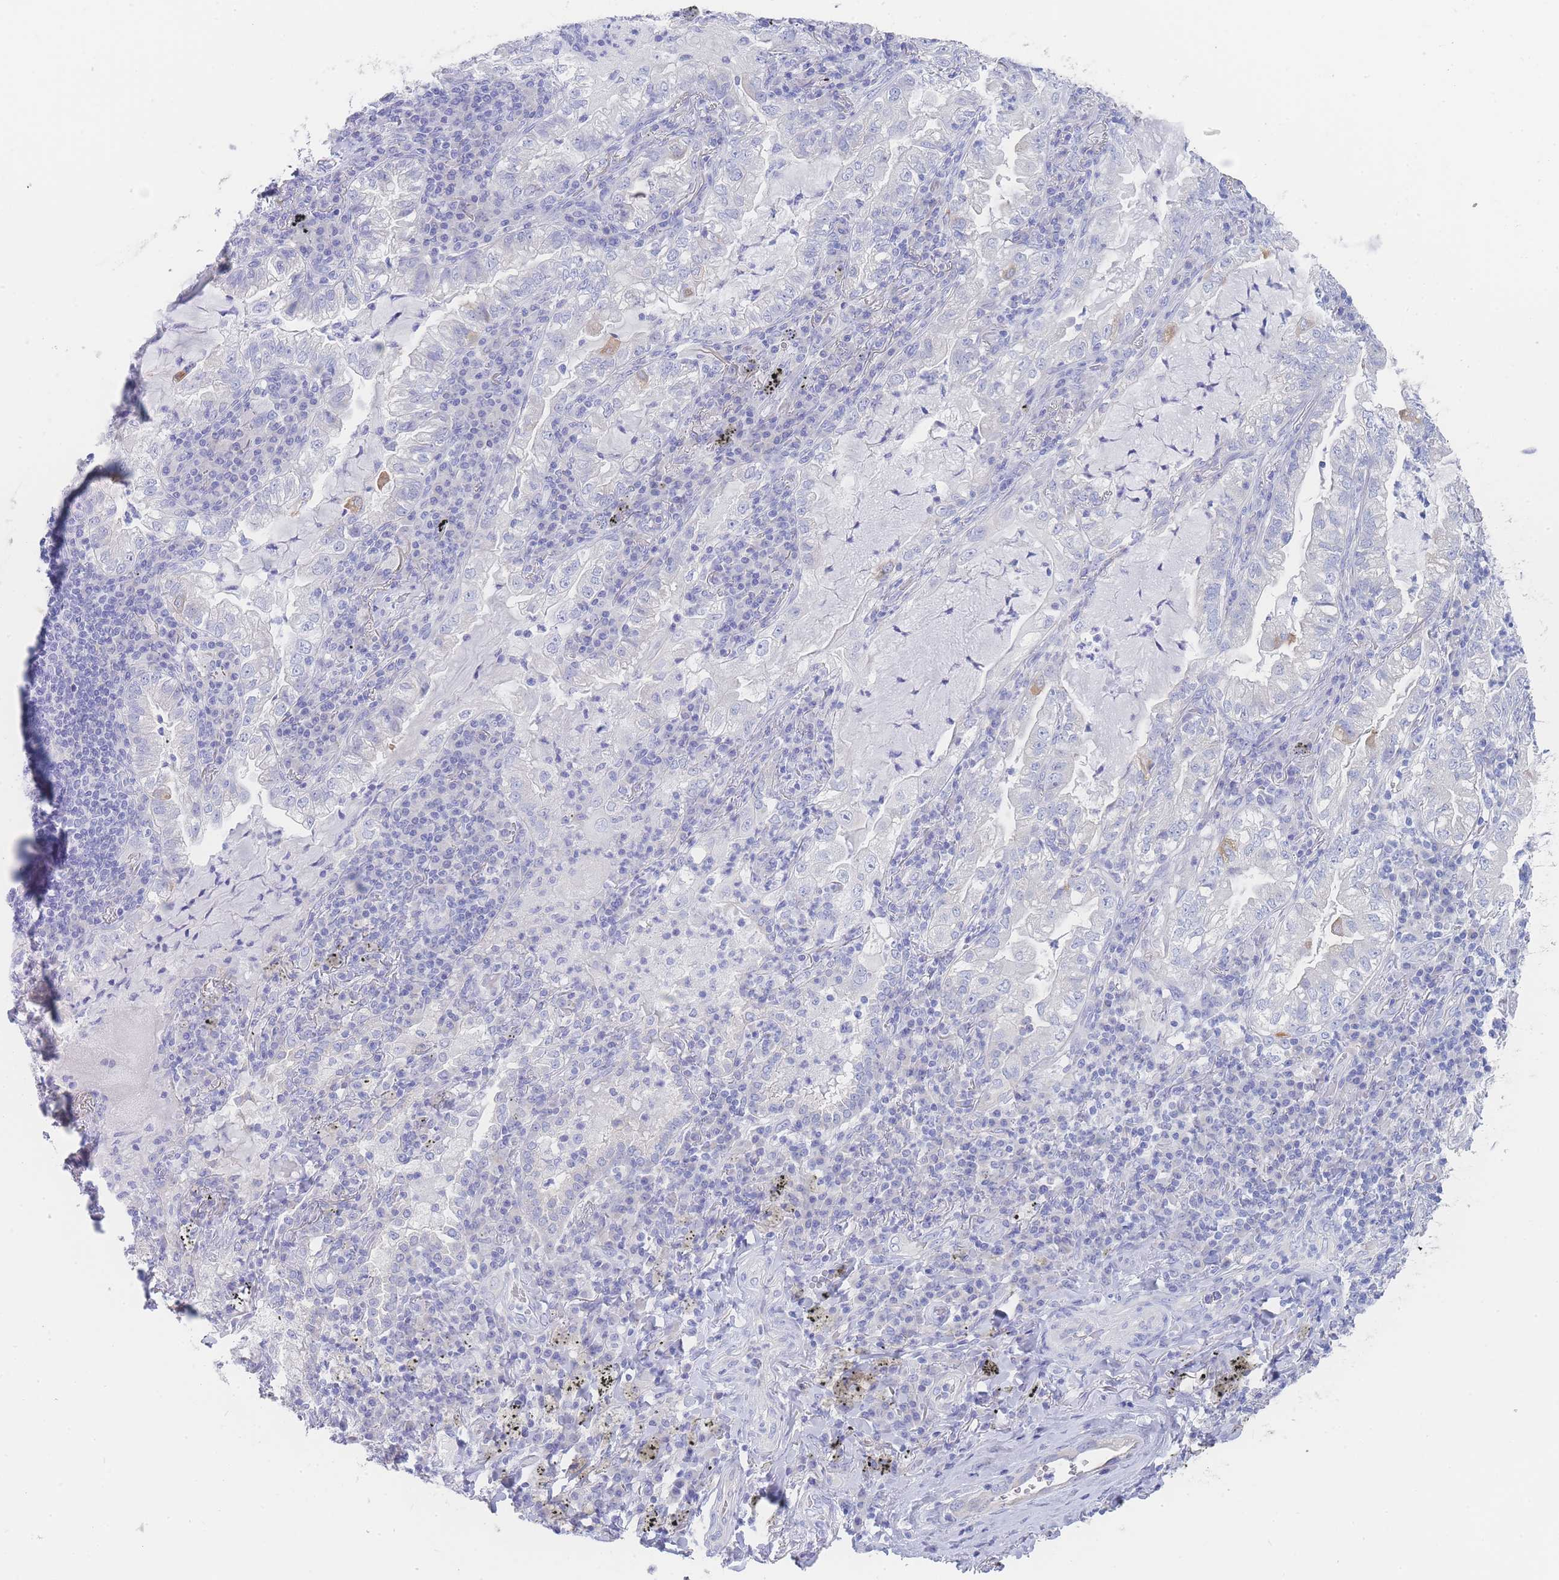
{"staining": {"intensity": "negative", "quantity": "none", "location": "none"}, "tissue": "lung cancer", "cell_type": "Tumor cells", "image_type": "cancer", "snomed": [{"axis": "morphology", "description": "Adenocarcinoma, NOS"}, {"axis": "topography", "description": "Lung"}], "caption": "Human lung cancer stained for a protein using immunohistochemistry (IHC) displays no staining in tumor cells.", "gene": "LZTFL1", "patient": {"sex": "female", "age": 73}}